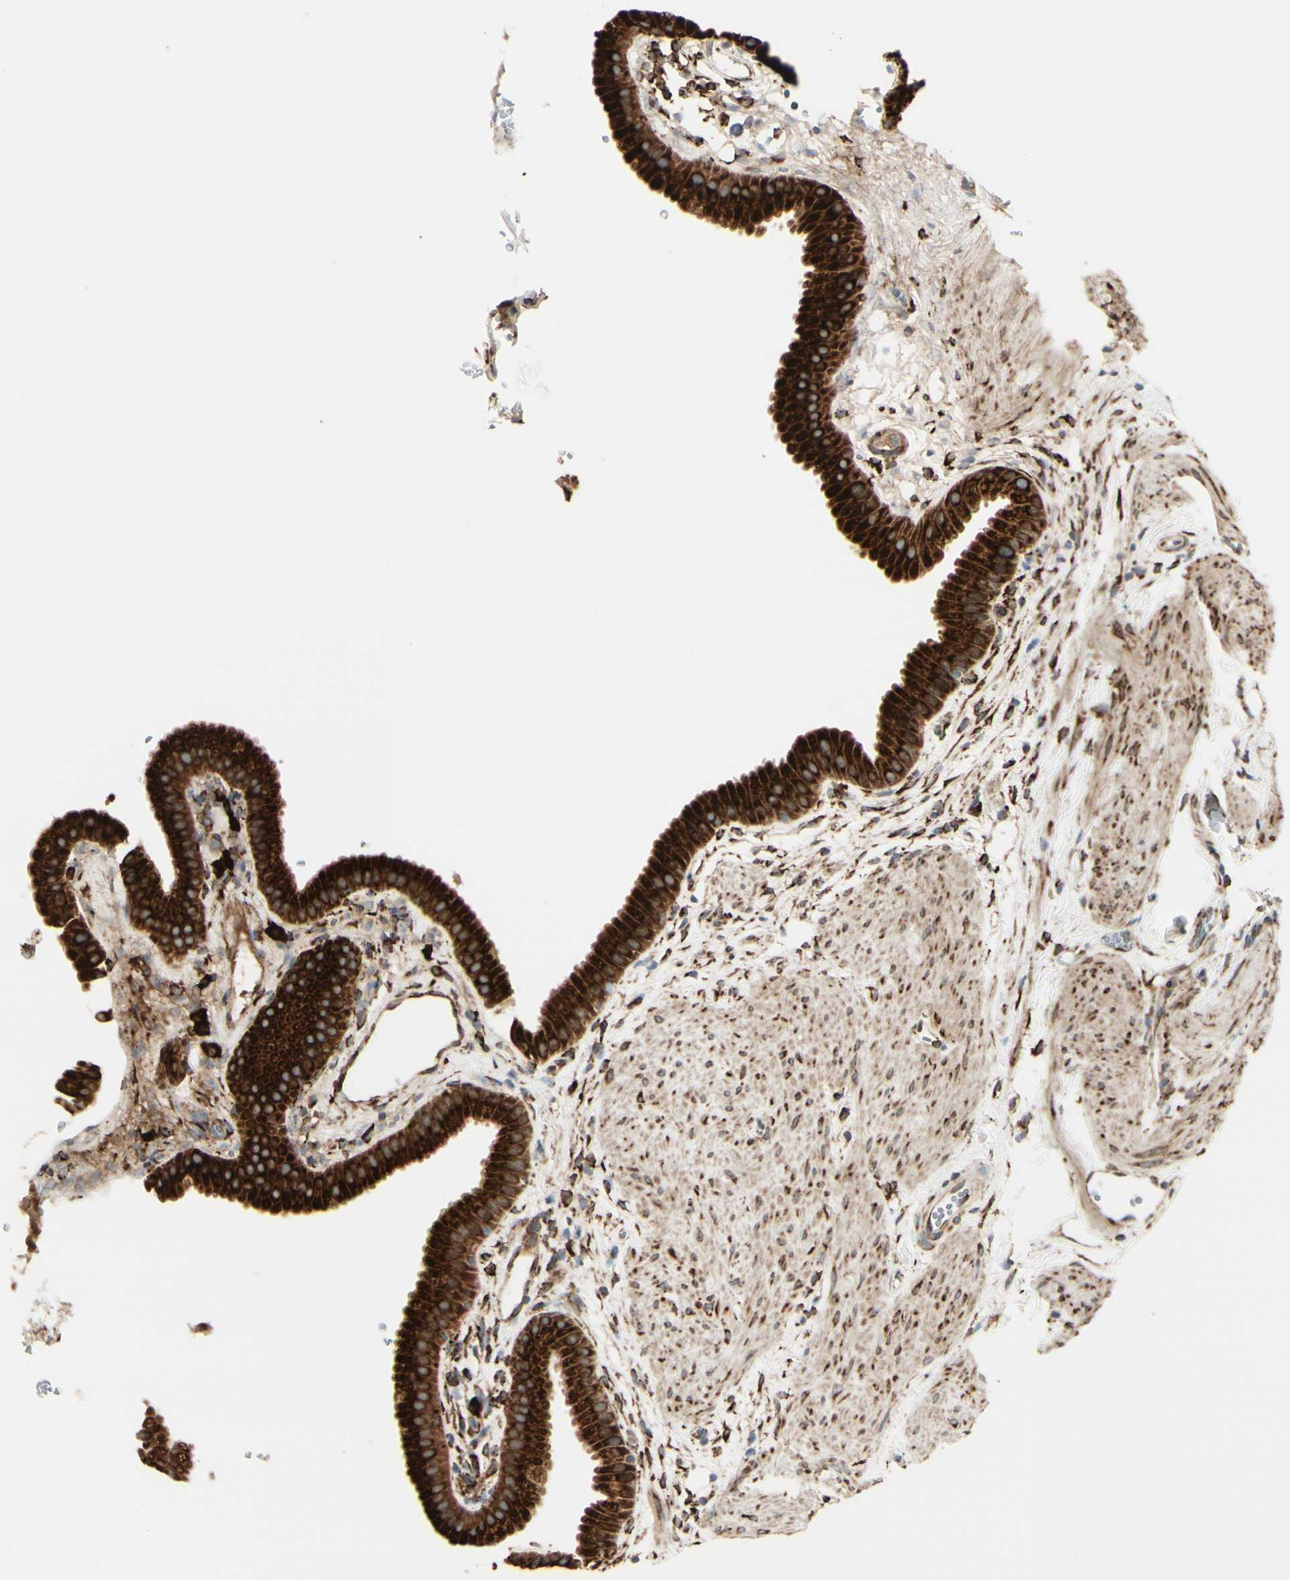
{"staining": {"intensity": "strong", "quantity": ">75%", "location": "cytoplasmic/membranous"}, "tissue": "gallbladder", "cell_type": "Glandular cells", "image_type": "normal", "snomed": [{"axis": "morphology", "description": "Normal tissue, NOS"}, {"axis": "topography", "description": "Gallbladder"}], "caption": "Protein staining of unremarkable gallbladder demonstrates strong cytoplasmic/membranous positivity in approximately >75% of glandular cells.", "gene": "RRBP1", "patient": {"sex": "female", "age": 64}}